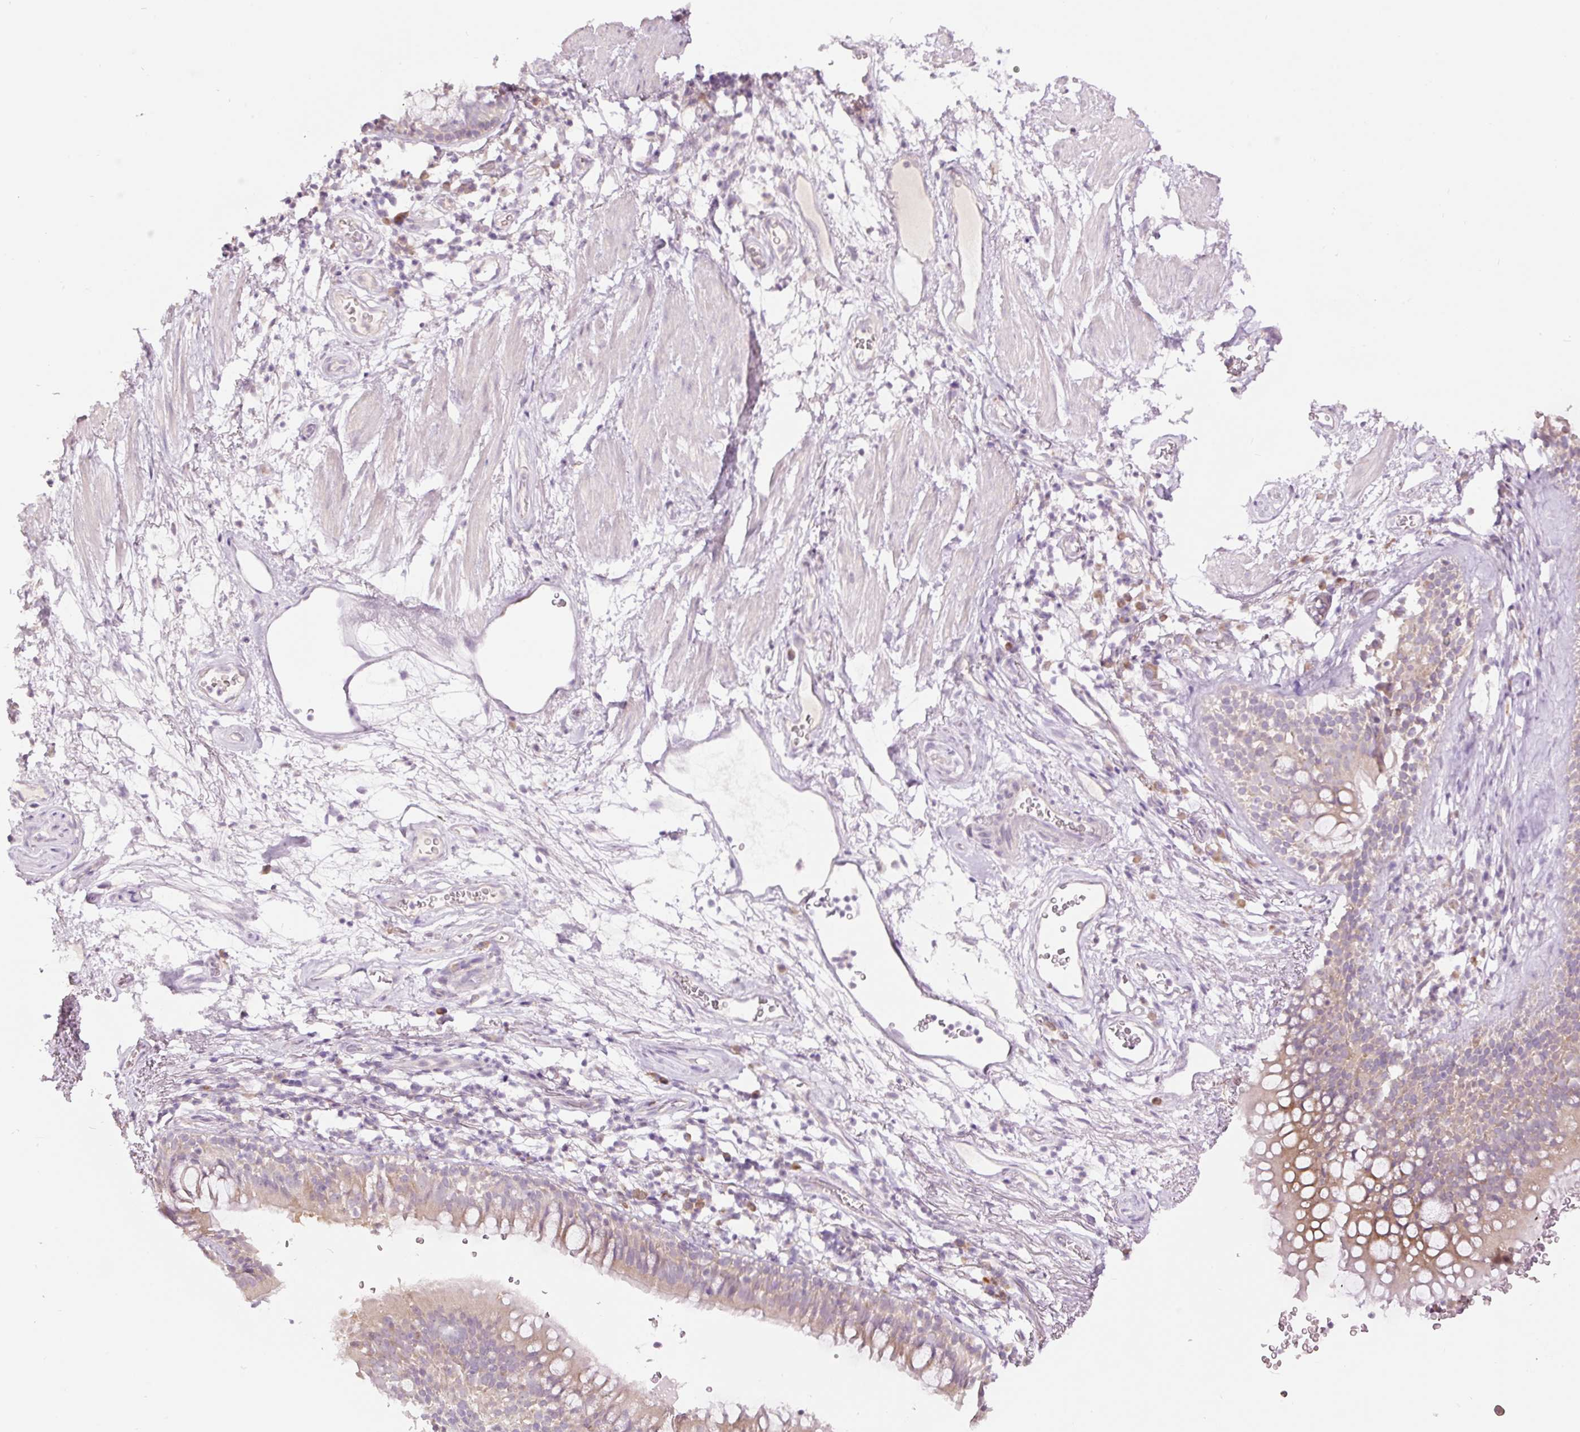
{"staining": {"intensity": "negative", "quantity": "none", "location": "none"}, "tissue": "soft tissue", "cell_type": "Chondrocytes", "image_type": "normal", "snomed": [{"axis": "morphology", "description": "Normal tissue, NOS"}, {"axis": "topography", "description": "Cartilage tissue"}, {"axis": "topography", "description": "Bronchus"}], "caption": "The photomicrograph reveals no staining of chondrocytes in unremarkable soft tissue. (Stains: DAB immunohistochemistry with hematoxylin counter stain, Microscopy: brightfield microscopy at high magnification).", "gene": "RSPO2", "patient": {"sex": "male", "age": 58}}